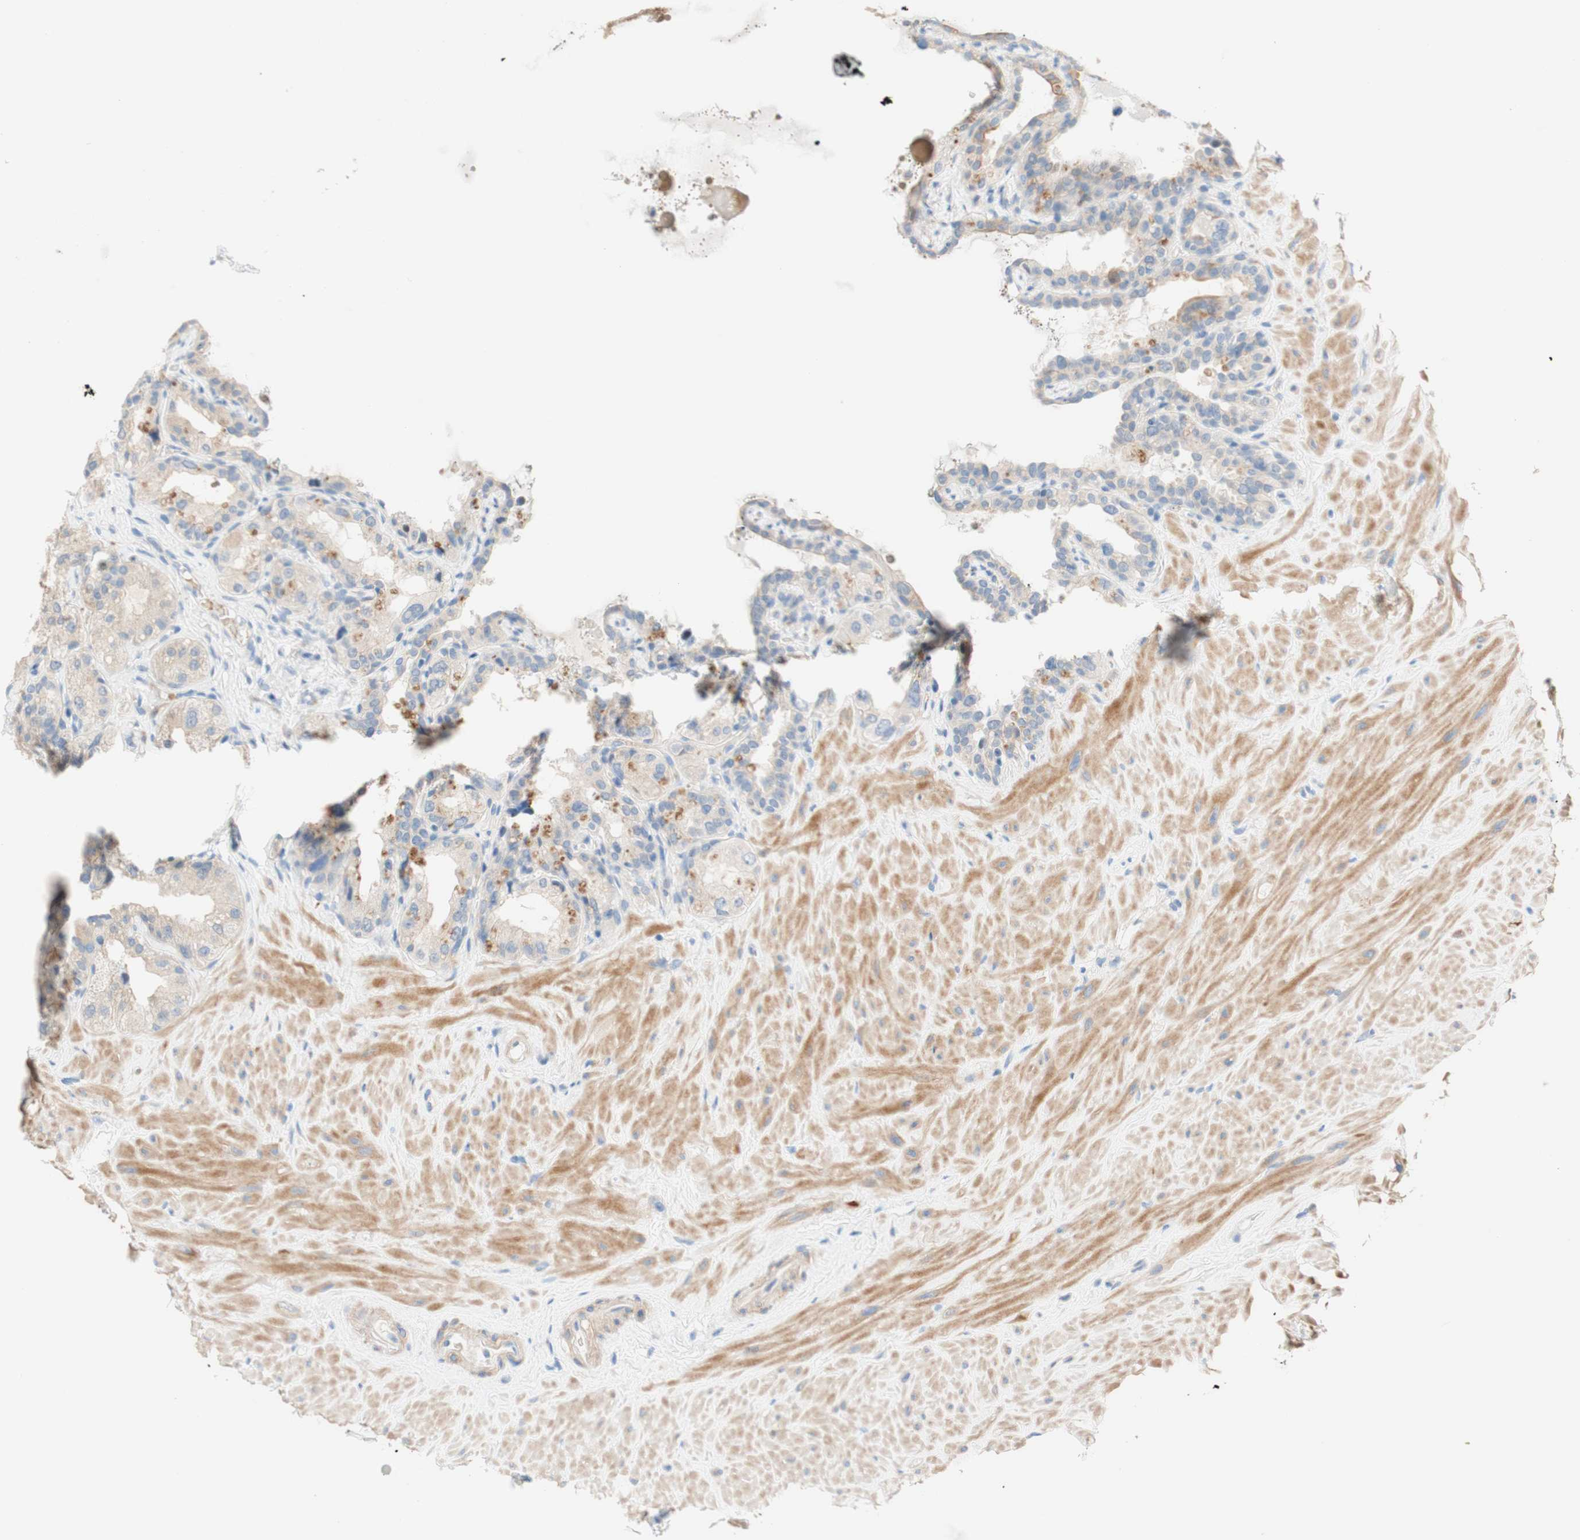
{"staining": {"intensity": "moderate", "quantity": "25%-75%", "location": "cytoplasmic/membranous"}, "tissue": "seminal vesicle", "cell_type": "Glandular cells", "image_type": "normal", "snomed": [{"axis": "morphology", "description": "Normal tissue, NOS"}, {"axis": "topography", "description": "Seminal veicle"}], "caption": "Protein expression analysis of unremarkable seminal vesicle displays moderate cytoplasmic/membranous staining in approximately 25%-75% of glandular cells.", "gene": "ENTREP2", "patient": {"sex": "male", "age": 68}}